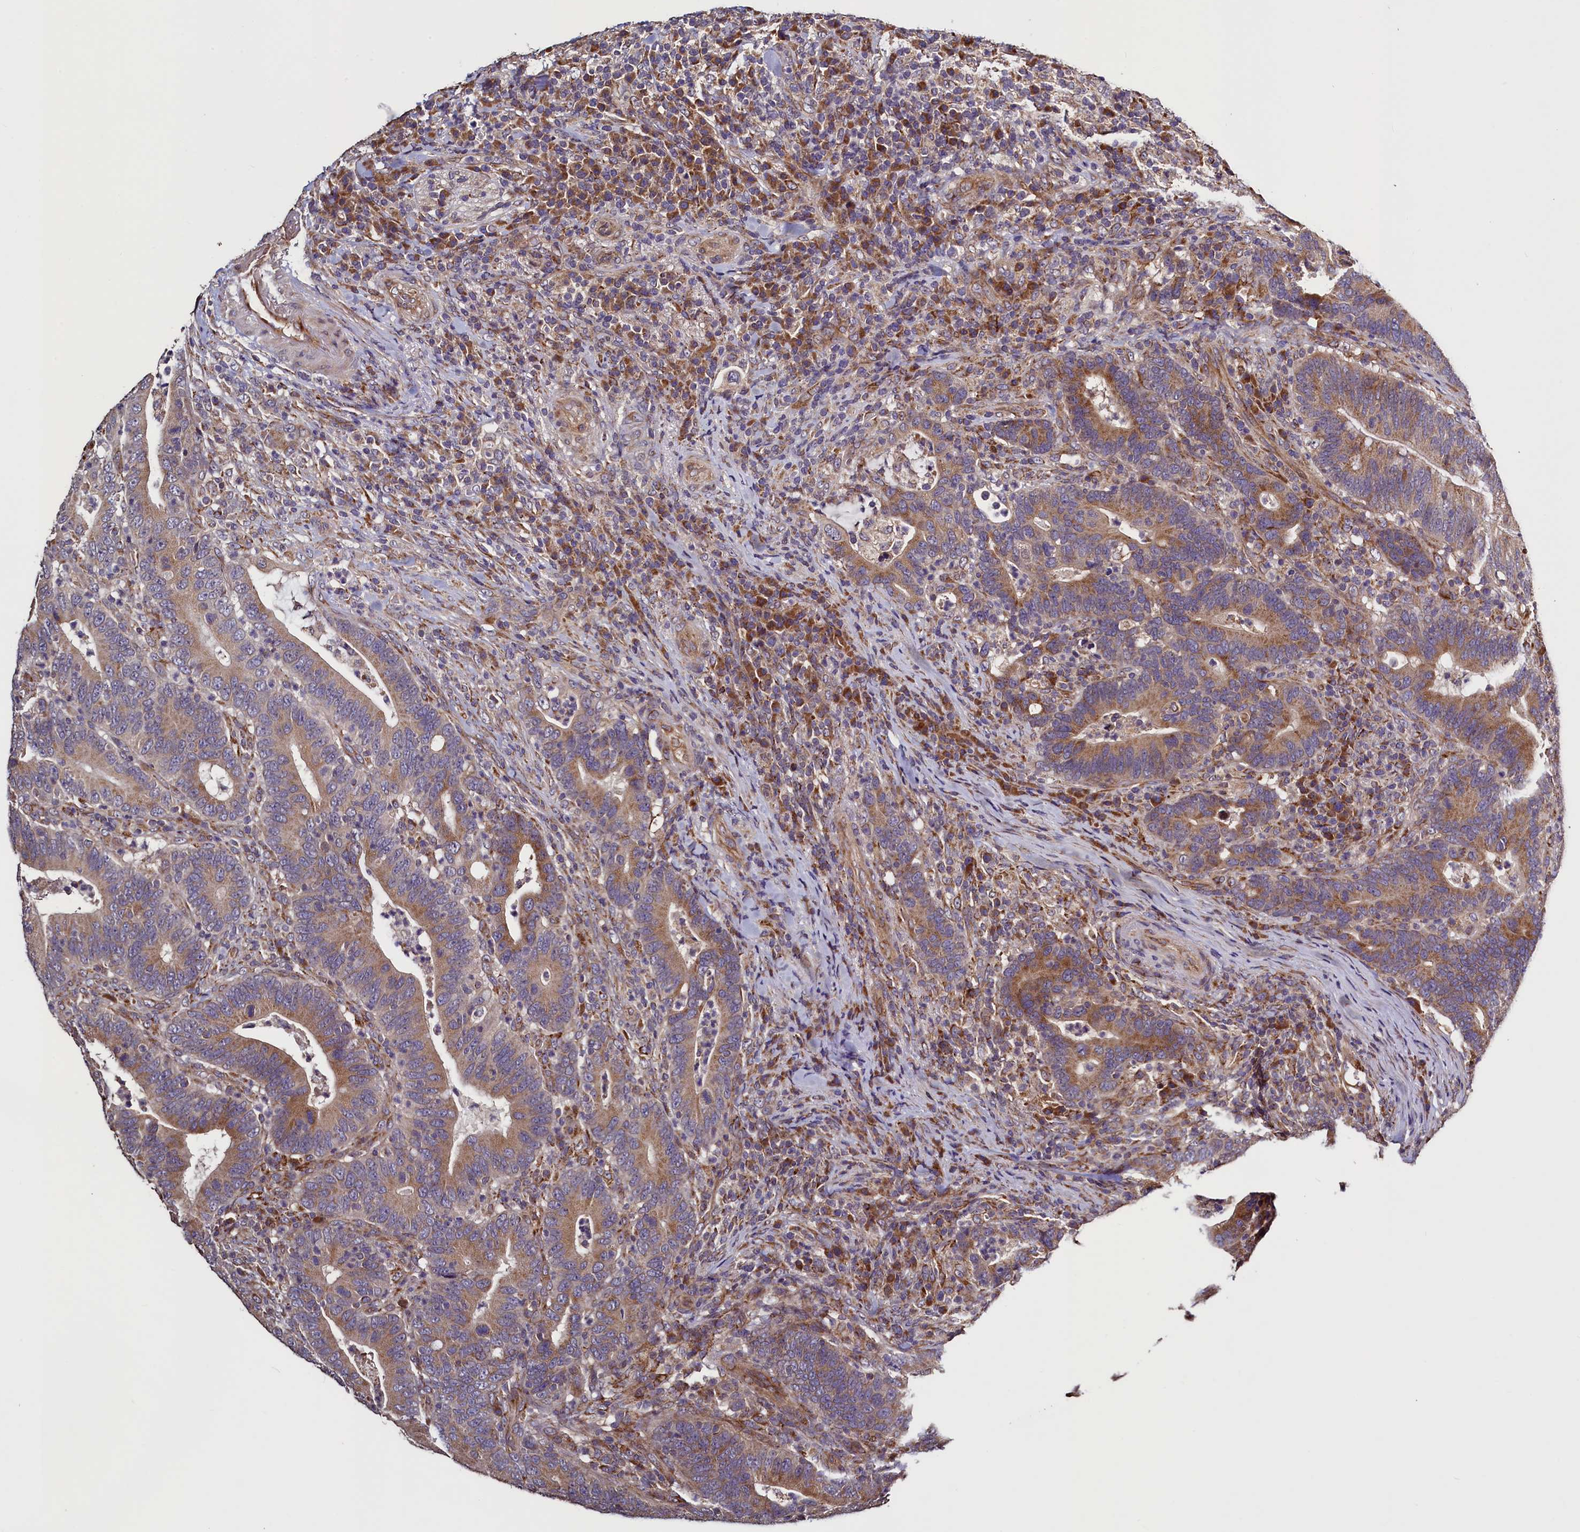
{"staining": {"intensity": "moderate", "quantity": ">75%", "location": "cytoplasmic/membranous"}, "tissue": "colorectal cancer", "cell_type": "Tumor cells", "image_type": "cancer", "snomed": [{"axis": "morphology", "description": "Adenocarcinoma, NOS"}, {"axis": "topography", "description": "Colon"}], "caption": "Immunohistochemistry (IHC) photomicrograph of neoplastic tissue: adenocarcinoma (colorectal) stained using immunohistochemistry (IHC) displays medium levels of moderate protein expression localized specifically in the cytoplasmic/membranous of tumor cells, appearing as a cytoplasmic/membranous brown color.", "gene": "RBFA", "patient": {"sex": "female", "age": 66}}